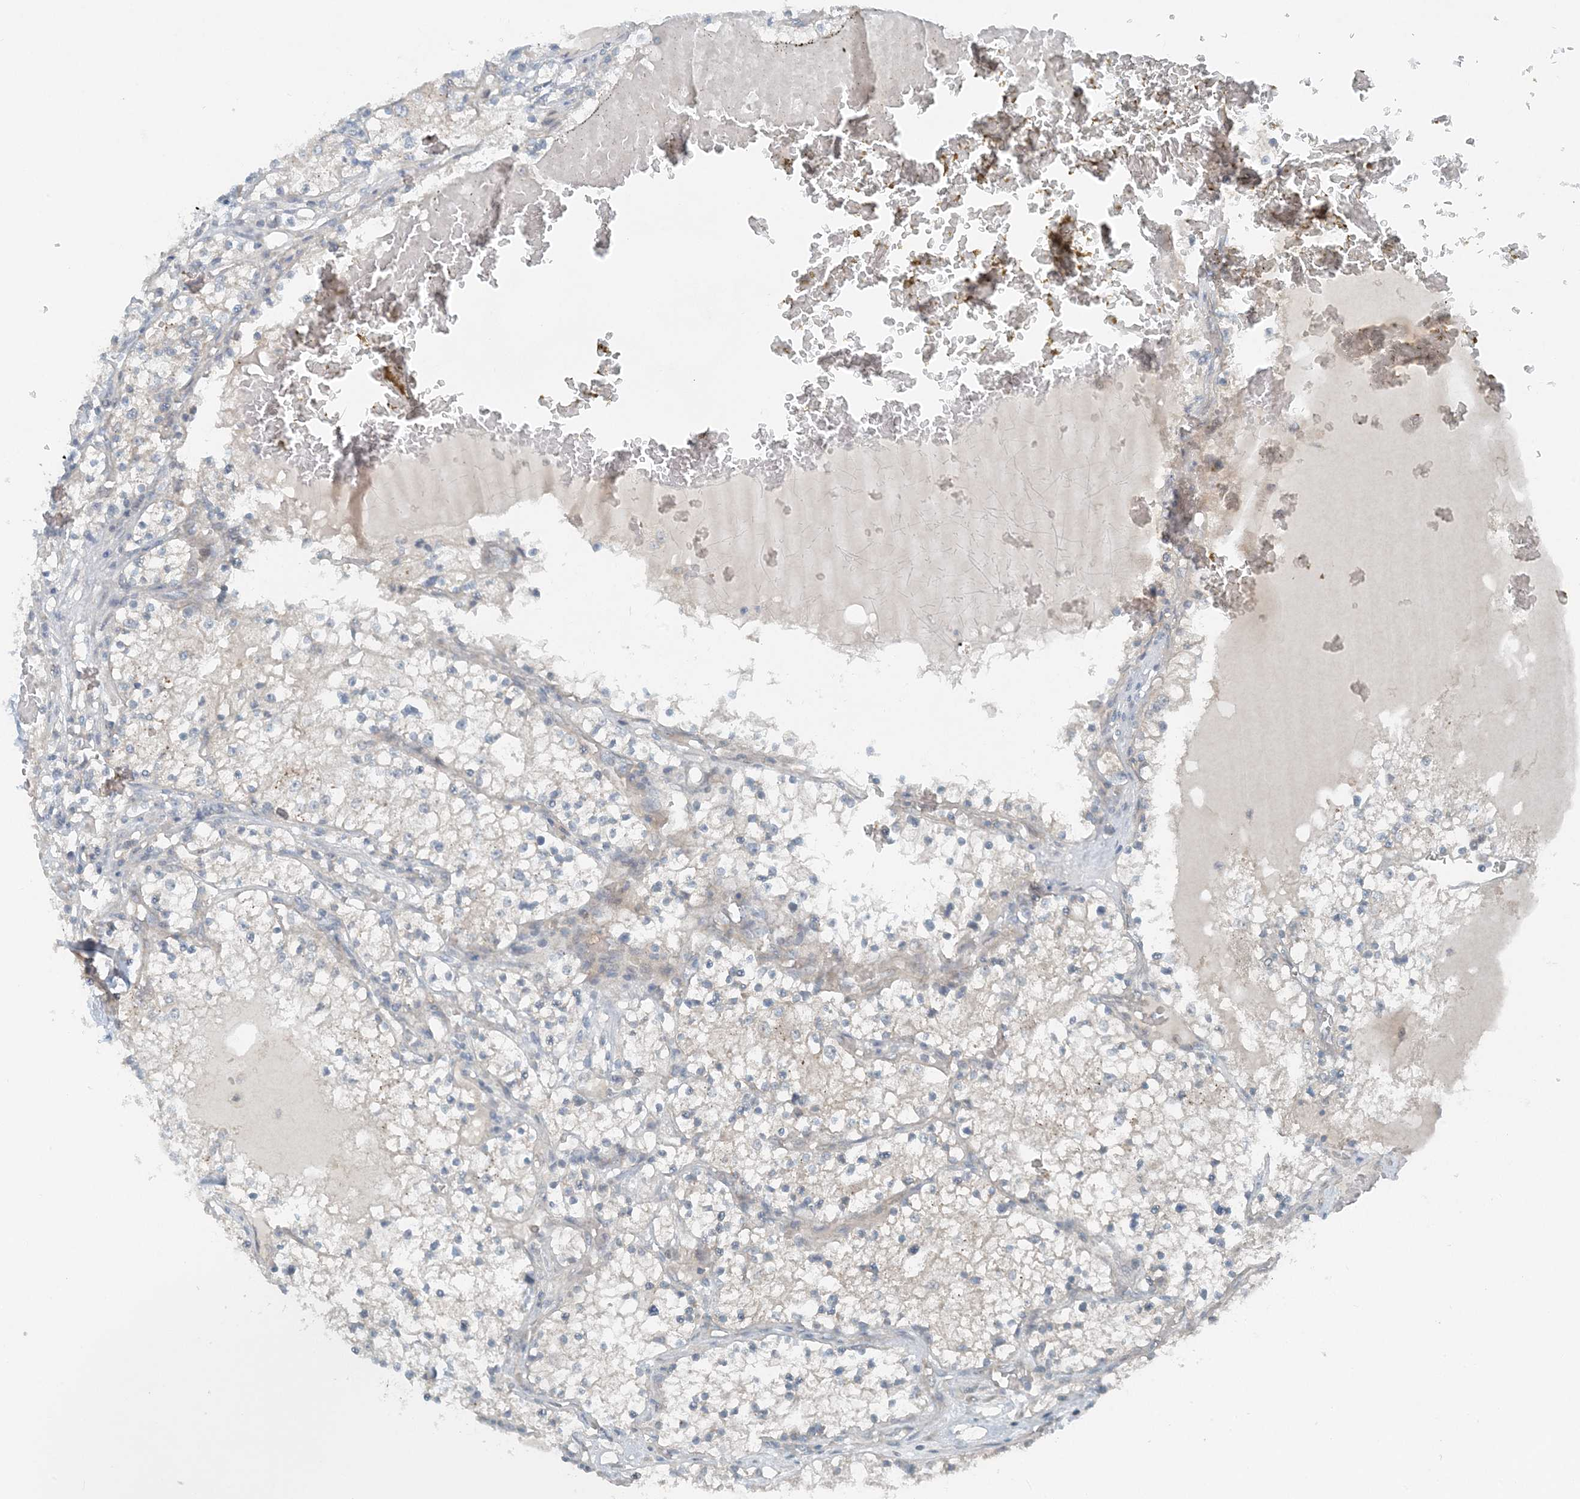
{"staining": {"intensity": "weak", "quantity": "<25%", "location": "cytoplasmic/membranous"}, "tissue": "renal cancer", "cell_type": "Tumor cells", "image_type": "cancer", "snomed": [{"axis": "morphology", "description": "Normal tissue, NOS"}, {"axis": "morphology", "description": "Adenocarcinoma, NOS"}, {"axis": "topography", "description": "Kidney"}], "caption": "Tumor cells are negative for brown protein staining in renal cancer (adenocarcinoma).", "gene": "MITD1", "patient": {"sex": "male", "age": 68}}